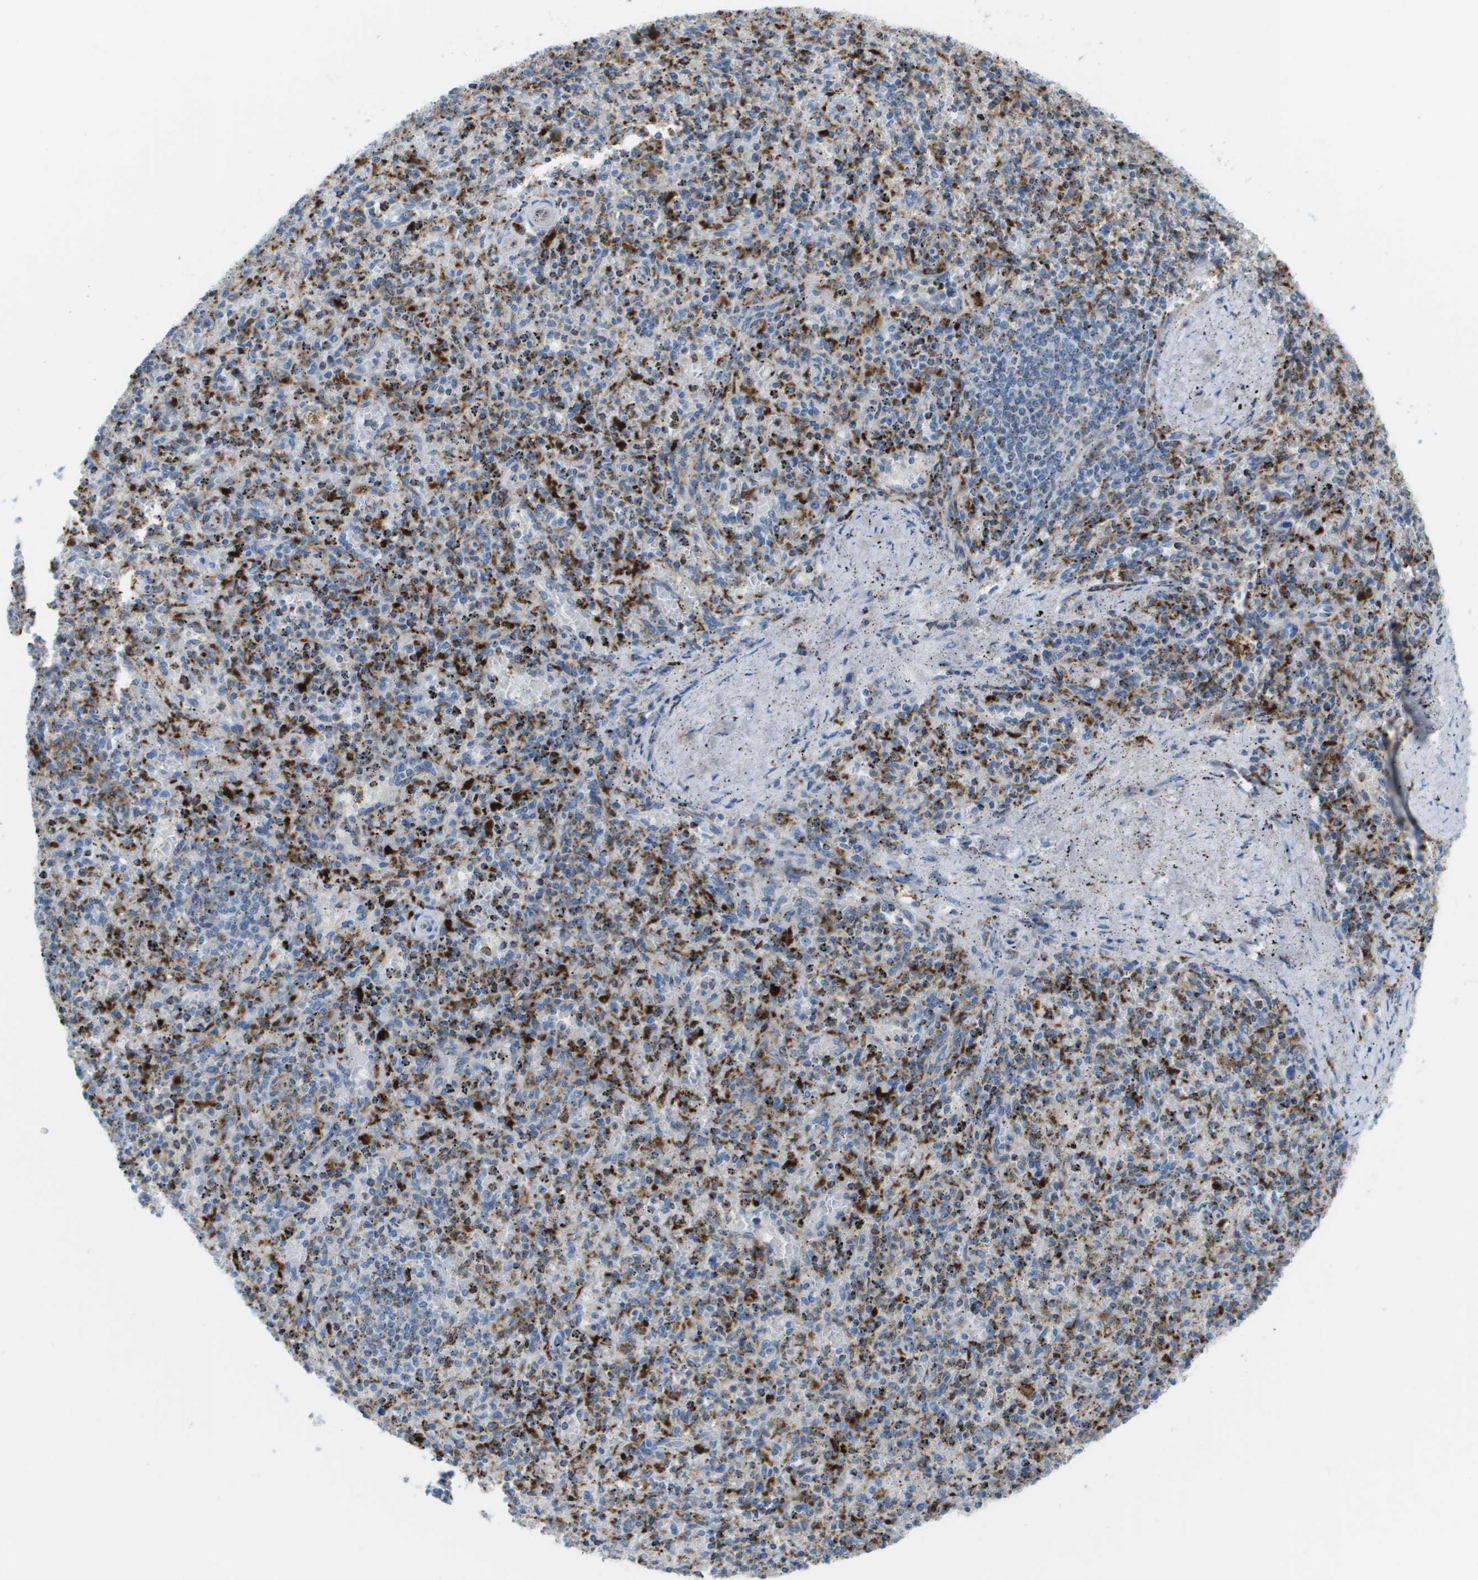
{"staining": {"intensity": "strong", "quantity": "25%-75%", "location": "cytoplasmic/membranous"}, "tissue": "spleen", "cell_type": "Cells in red pulp", "image_type": "normal", "snomed": [{"axis": "morphology", "description": "Normal tissue, NOS"}, {"axis": "topography", "description": "Spleen"}], "caption": "Strong cytoplasmic/membranous expression is present in approximately 25%-75% of cells in red pulp in unremarkable spleen. Using DAB (brown) and hematoxylin (blue) stains, captured at high magnification using brightfield microscopy.", "gene": "PRCP", "patient": {"sex": "male", "age": 72}}